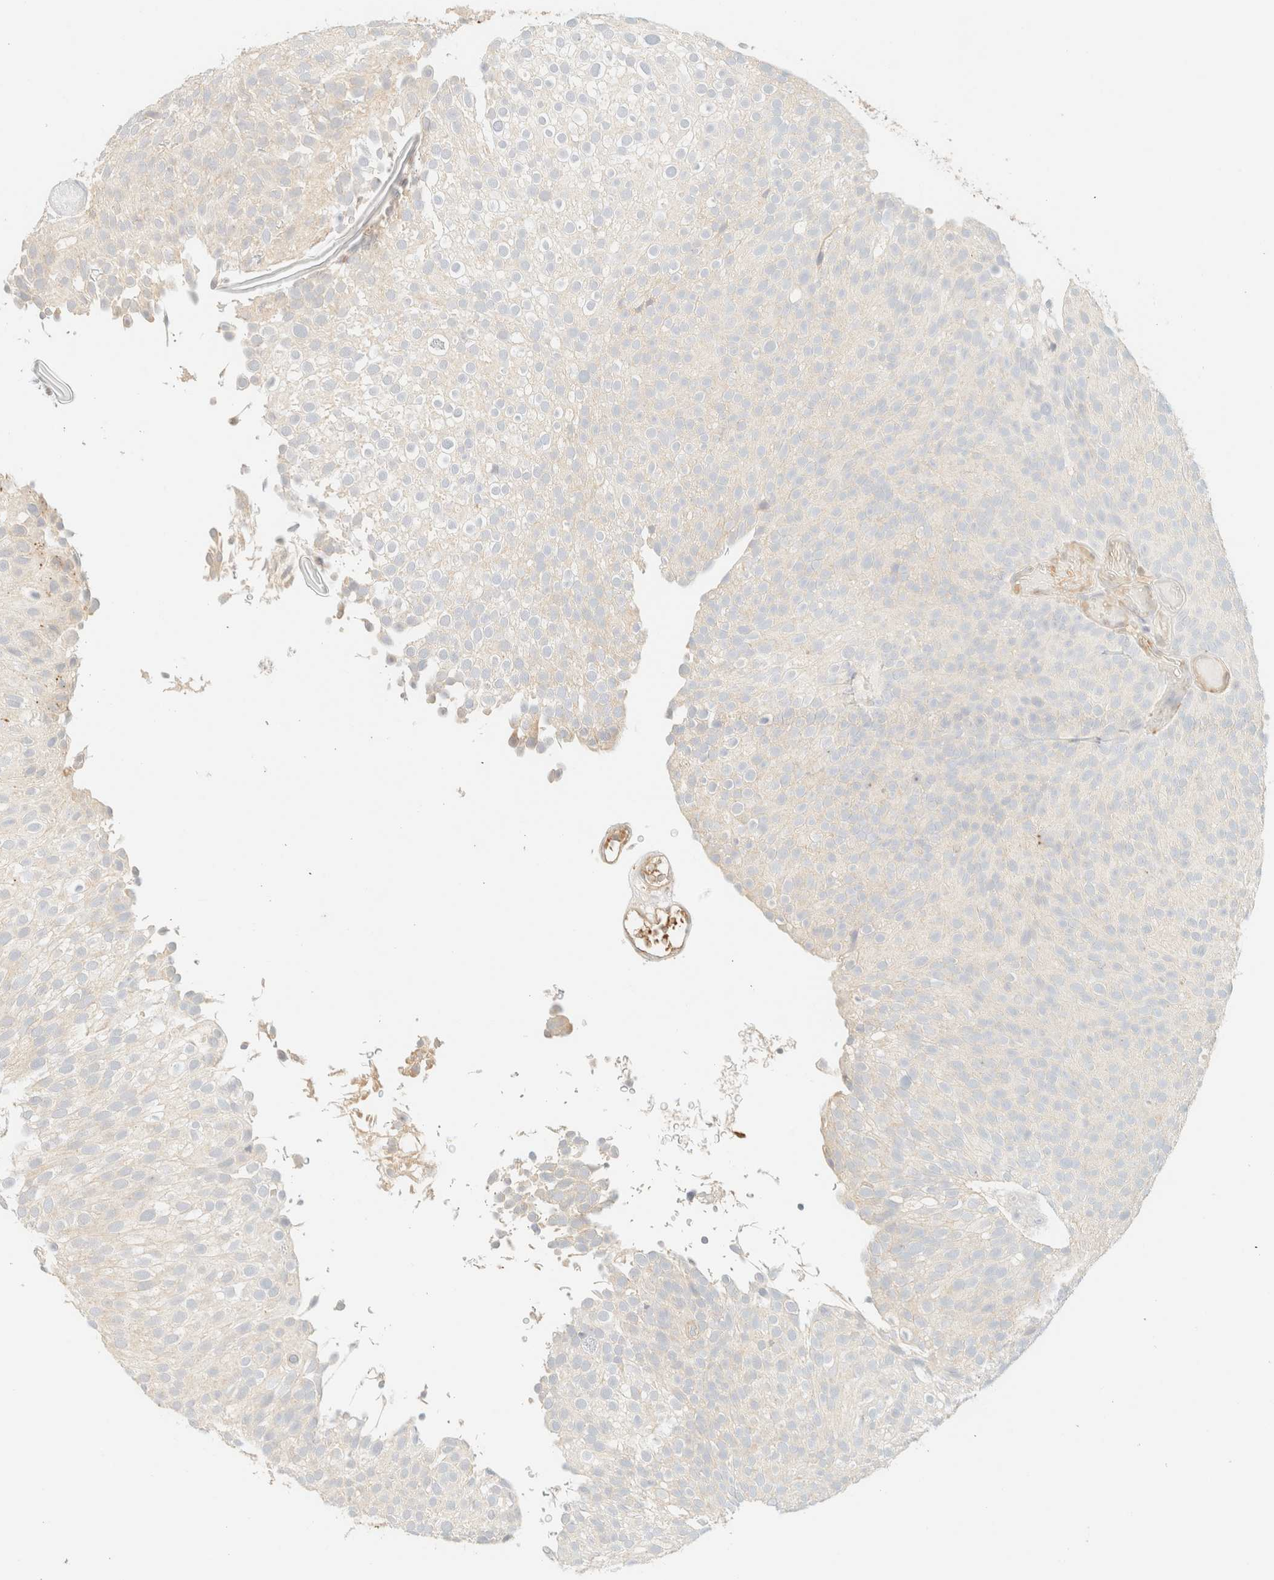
{"staining": {"intensity": "negative", "quantity": "none", "location": "none"}, "tissue": "urothelial cancer", "cell_type": "Tumor cells", "image_type": "cancer", "snomed": [{"axis": "morphology", "description": "Urothelial carcinoma, Low grade"}, {"axis": "topography", "description": "Urinary bladder"}], "caption": "An image of human urothelial cancer is negative for staining in tumor cells.", "gene": "SPARCL1", "patient": {"sex": "male", "age": 78}}